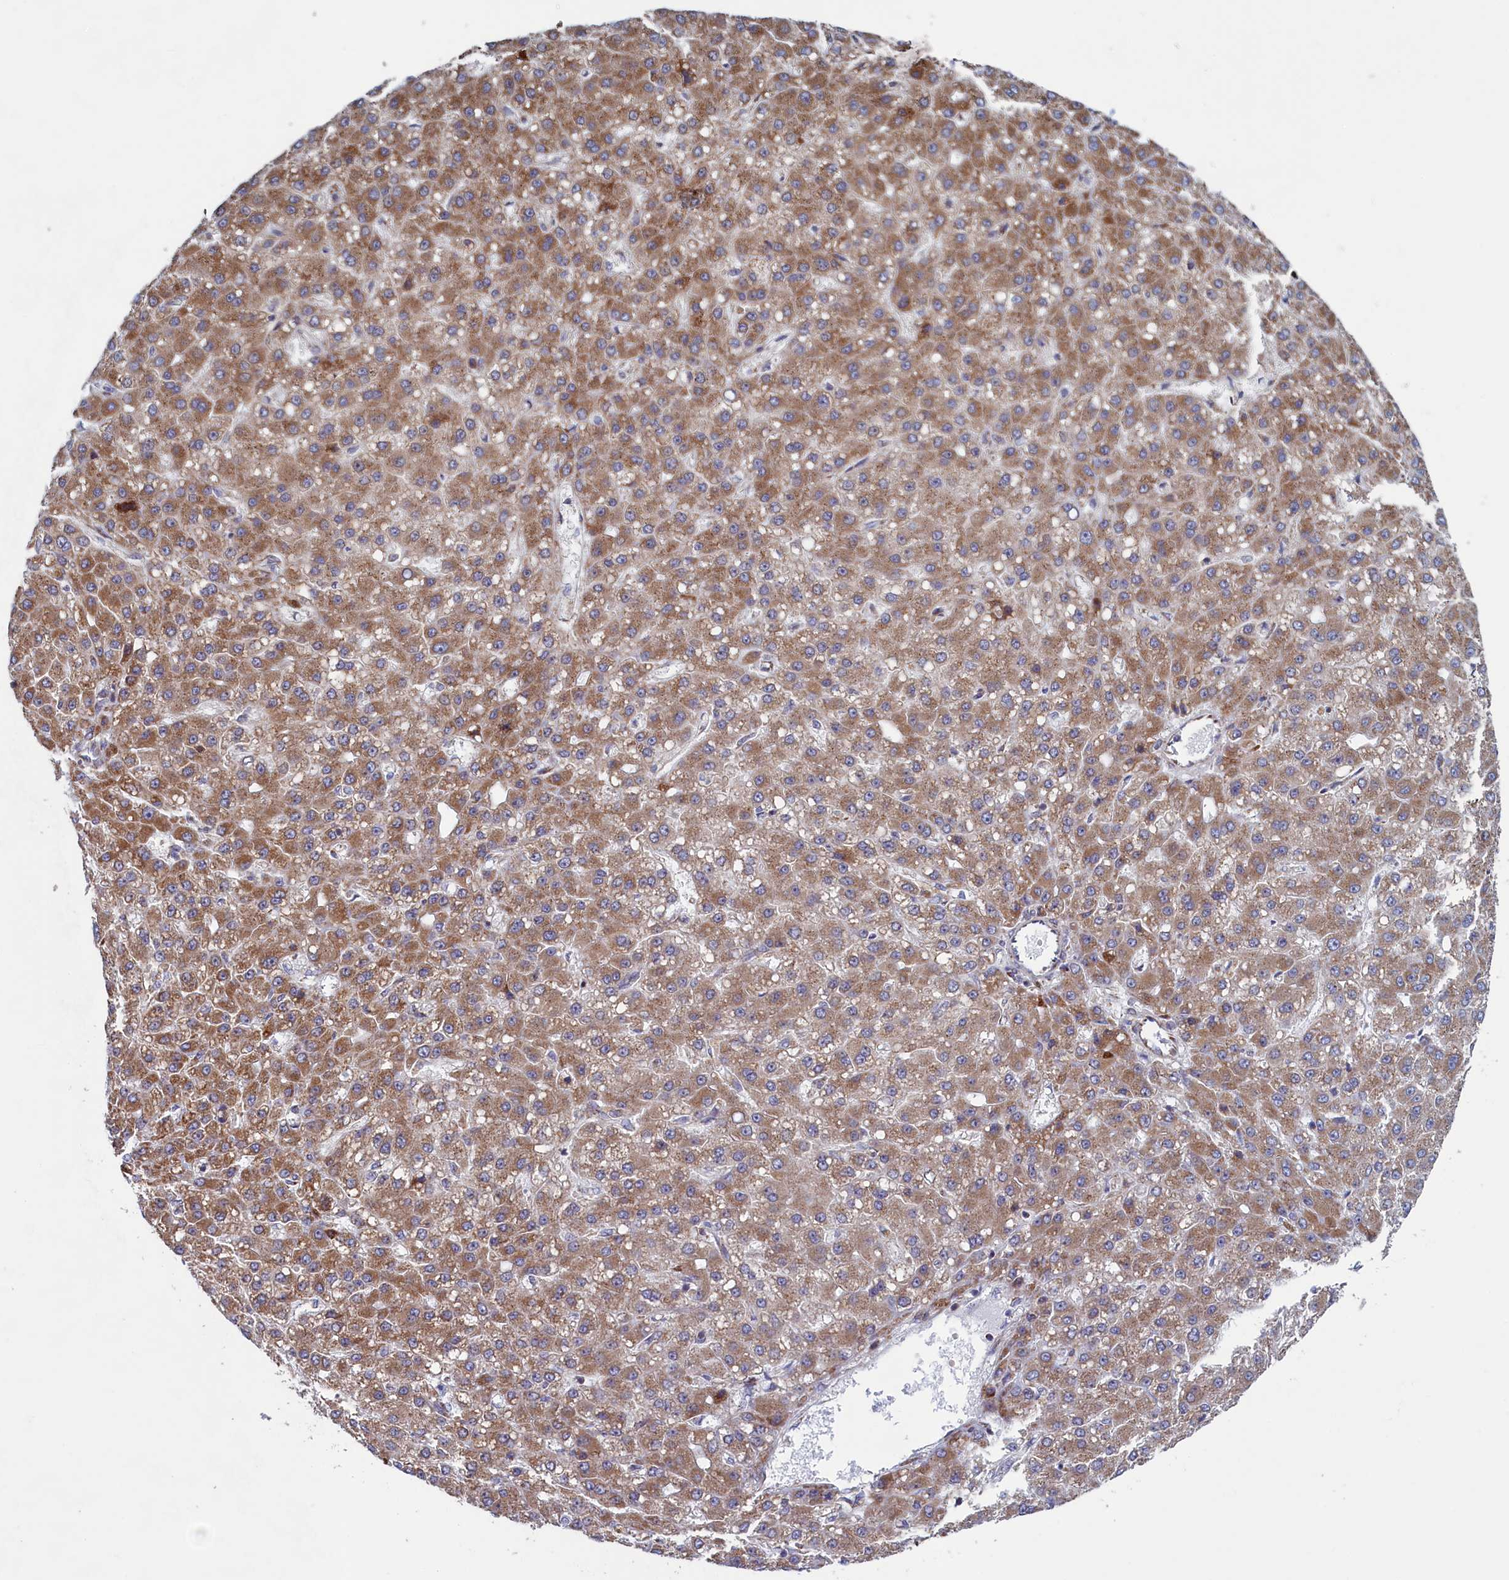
{"staining": {"intensity": "moderate", "quantity": ">75%", "location": "cytoplasmic/membranous"}, "tissue": "liver cancer", "cell_type": "Tumor cells", "image_type": "cancer", "snomed": [{"axis": "morphology", "description": "Carcinoma, Hepatocellular, NOS"}, {"axis": "topography", "description": "Liver"}], "caption": "This photomicrograph exhibits immunohistochemistry staining of human liver cancer (hepatocellular carcinoma), with medium moderate cytoplasmic/membranous expression in about >75% of tumor cells.", "gene": "MTFMT", "patient": {"sex": "male", "age": 67}}